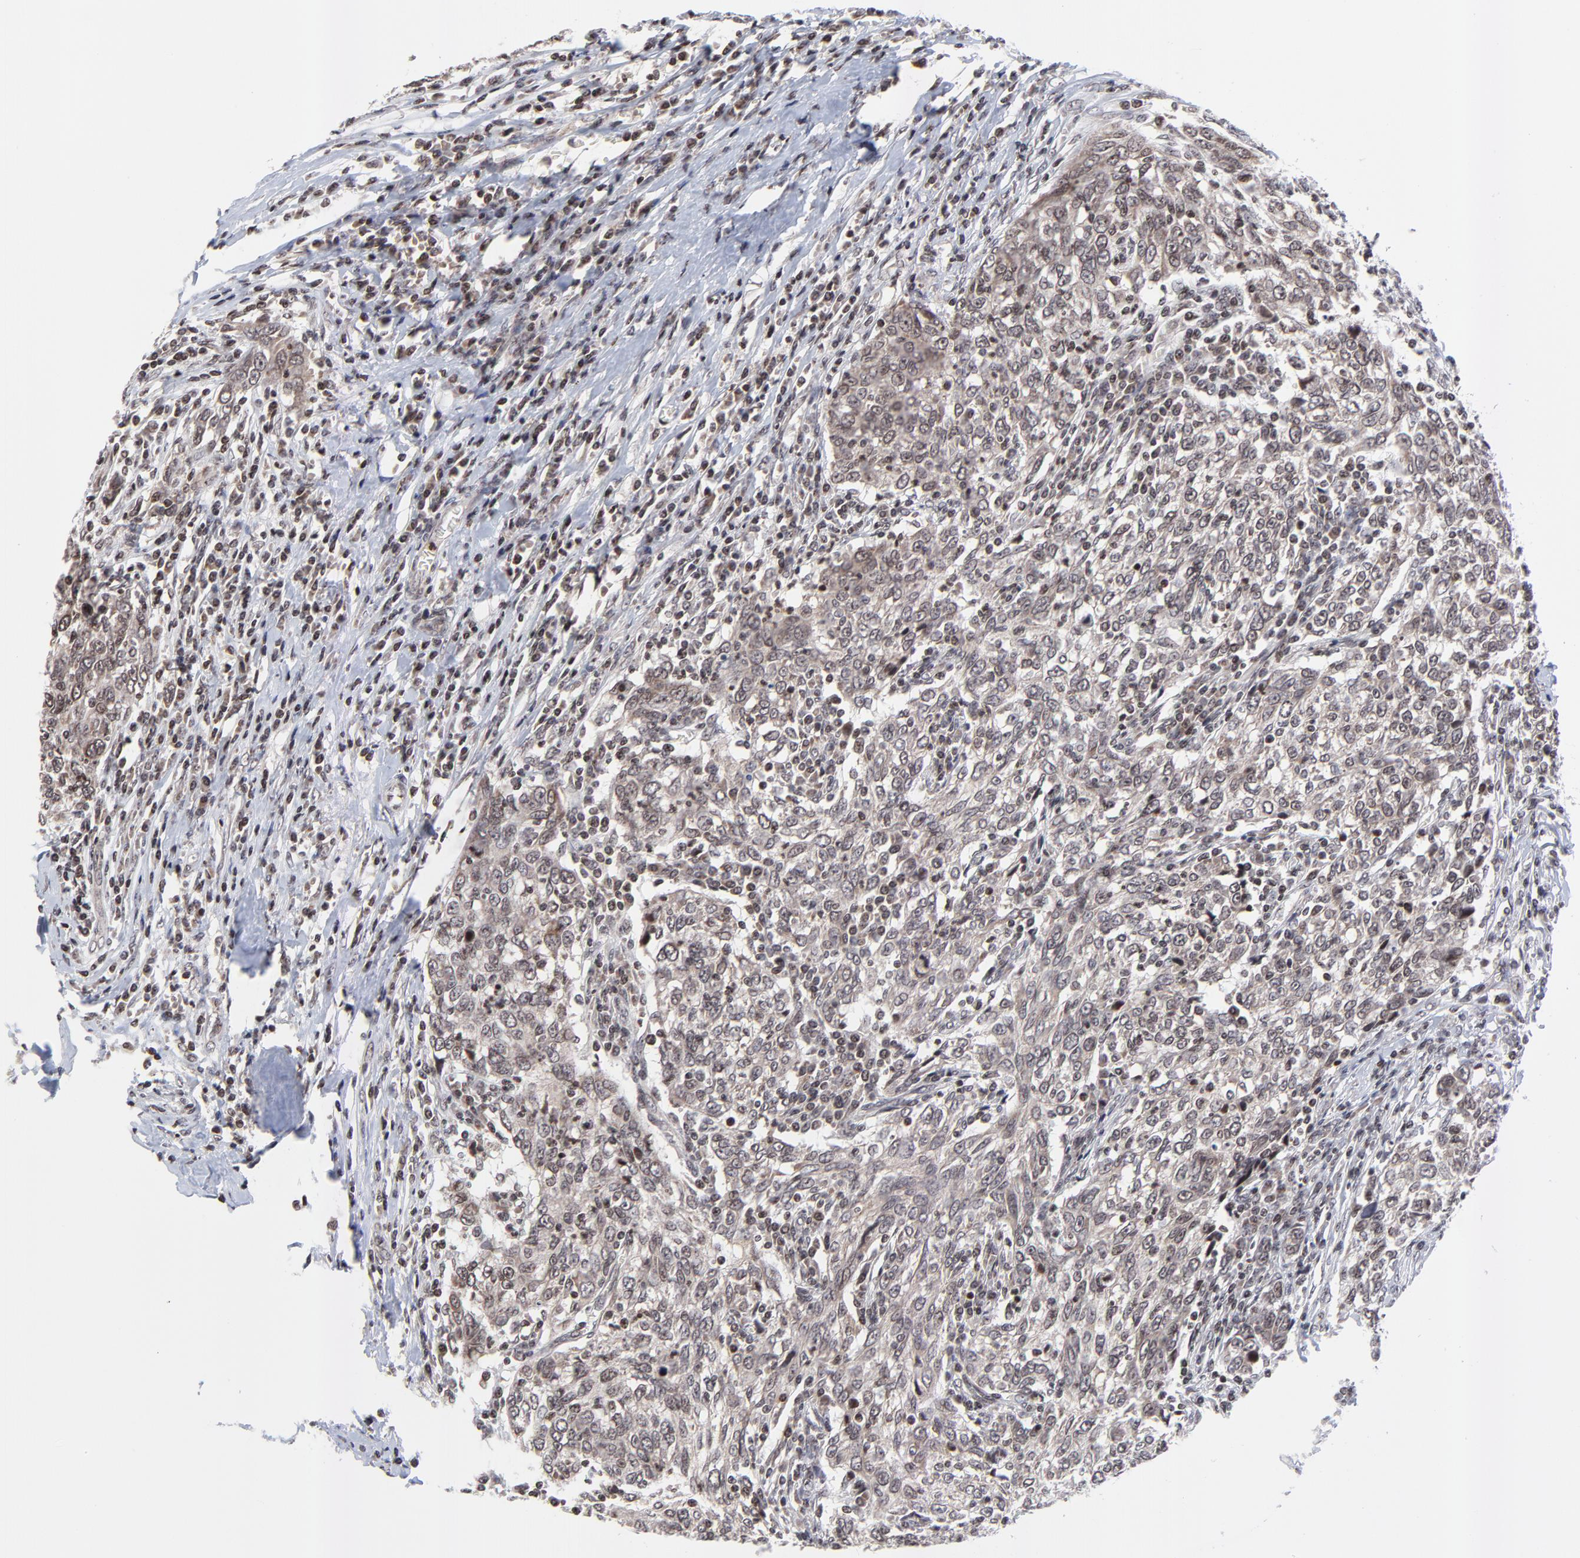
{"staining": {"intensity": "moderate", "quantity": ">75%", "location": "cytoplasmic/membranous,nuclear"}, "tissue": "breast cancer", "cell_type": "Tumor cells", "image_type": "cancer", "snomed": [{"axis": "morphology", "description": "Duct carcinoma"}, {"axis": "topography", "description": "Breast"}], "caption": "Tumor cells exhibit moderate cytoplasmic/membranous and nuclear positivity in approximately >75% of cells in breast cancer (intraductal carcinoma).", "gene": "ZNF777", "patient": {"sex": "female", "age": 50}}